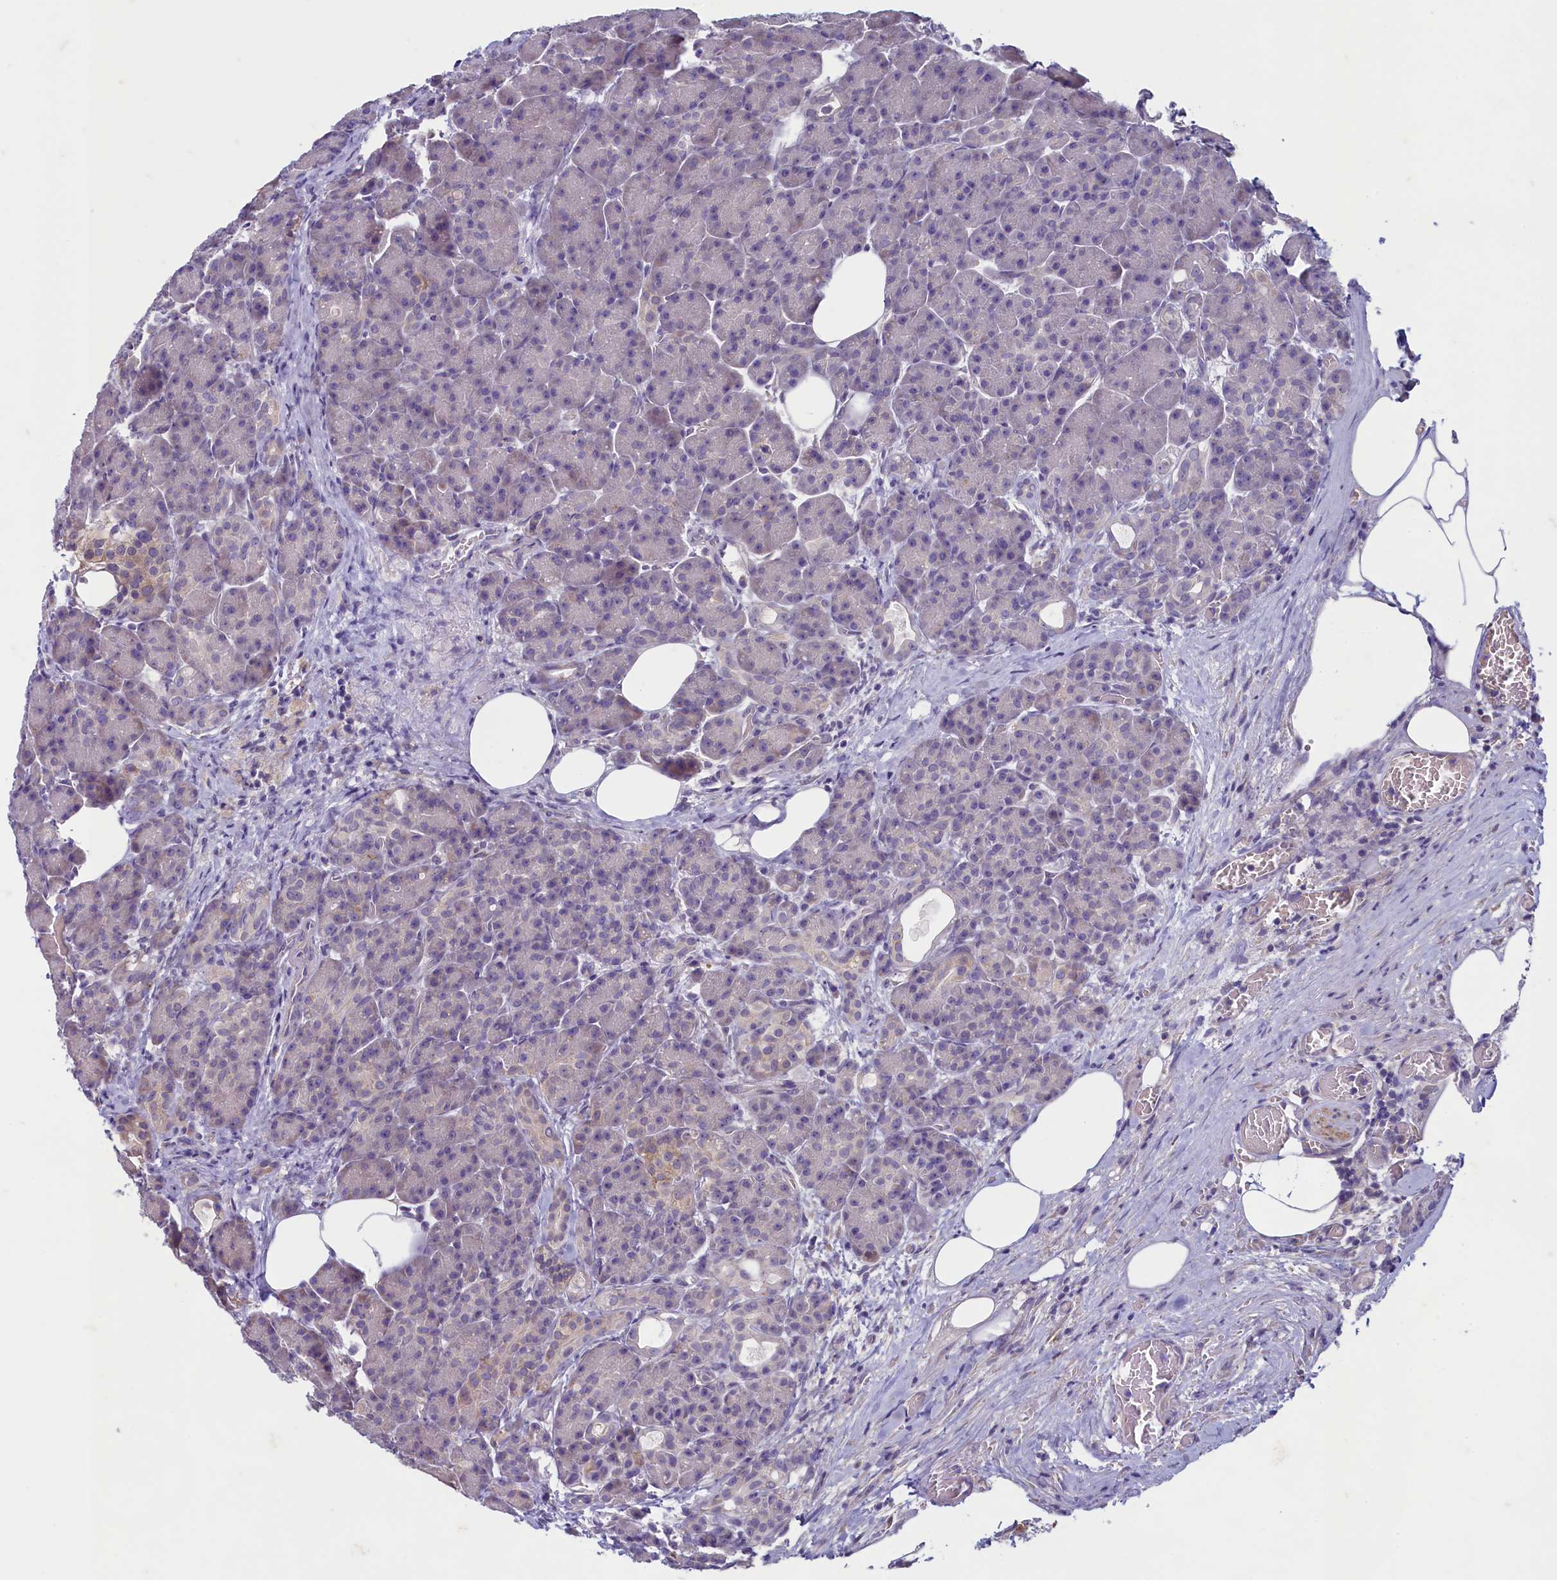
{"staining": {"intensity": "weak", "quantity": "<25%", "location": "cytoplasmic/membranous"}, "tissue": "pancreas", "cell_type": "Exocrine glandular cells", "image_type": "normal", "snomed": [{"axis": "morphology", "description": "Normal tissue, NOS"}, {"axis": "topography", "description": "Pancreas"}], "caption": "IHC micrograph of unremarkable human pancreas stained for a protein (brown), which reveals no staining in exocrine glandular cells.", "gene": "MAP1LC3A", "patient": {"sex": "male", "age": 63}}